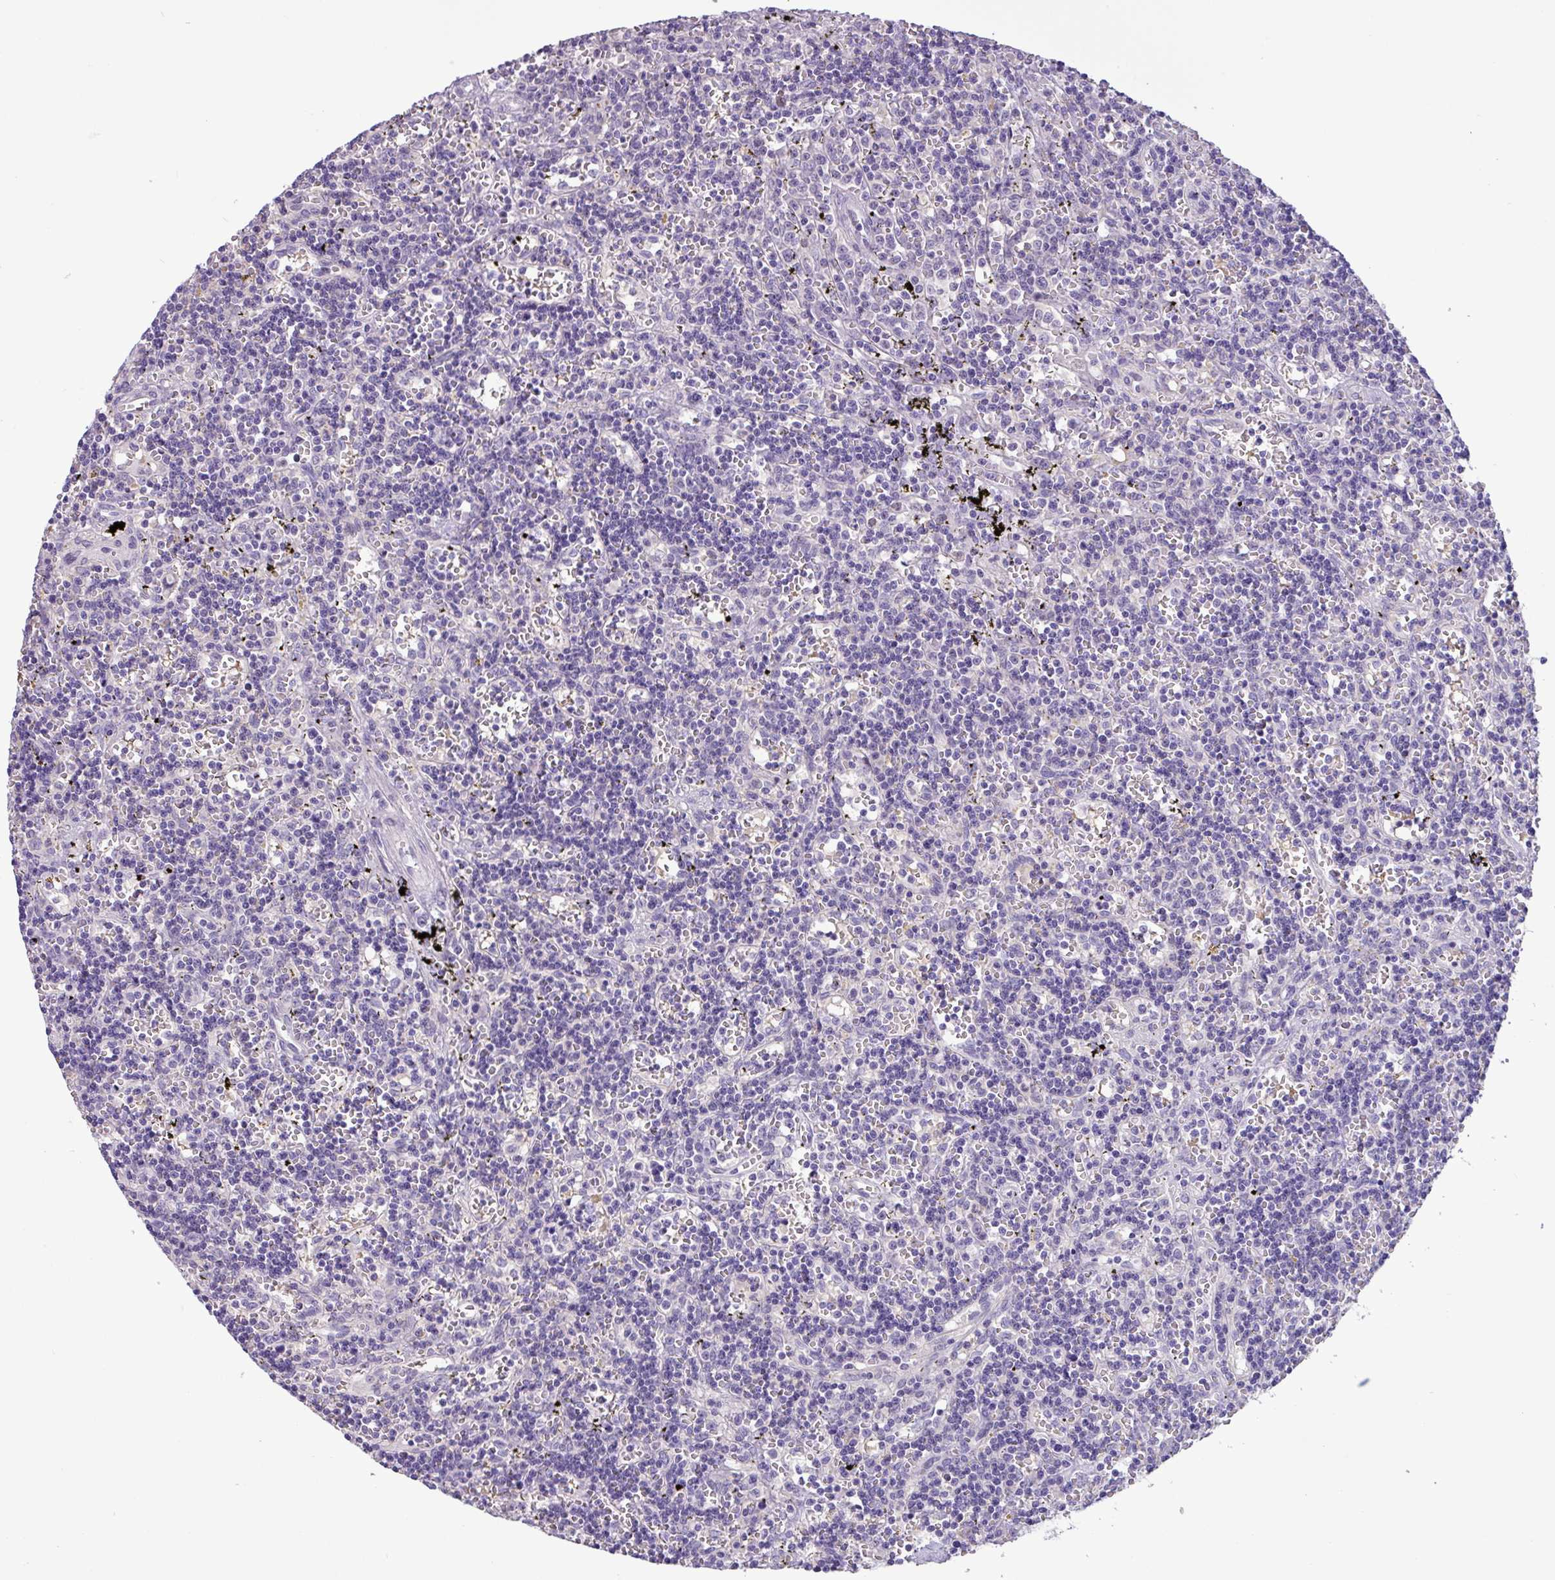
{"staining": {"intensity": "negative", "quantity": "none", "location": "none"}, "tissue": "lymphoma", "cell_type": "Tumor cells", "image_type": "cancer", "snomed": [{"axis": "morphology", "description": "Malignant lymphoma, non-Hodgkin's type, Low grade"}, {"axis": "topography", "description": "Spleen"}], "caption": "A histopathology image of lymphoma stained for a protein reveals no brown staining in tumor cells.", "gene": "PNLDC1", "patient": {"sex": "male", "age": 60}}